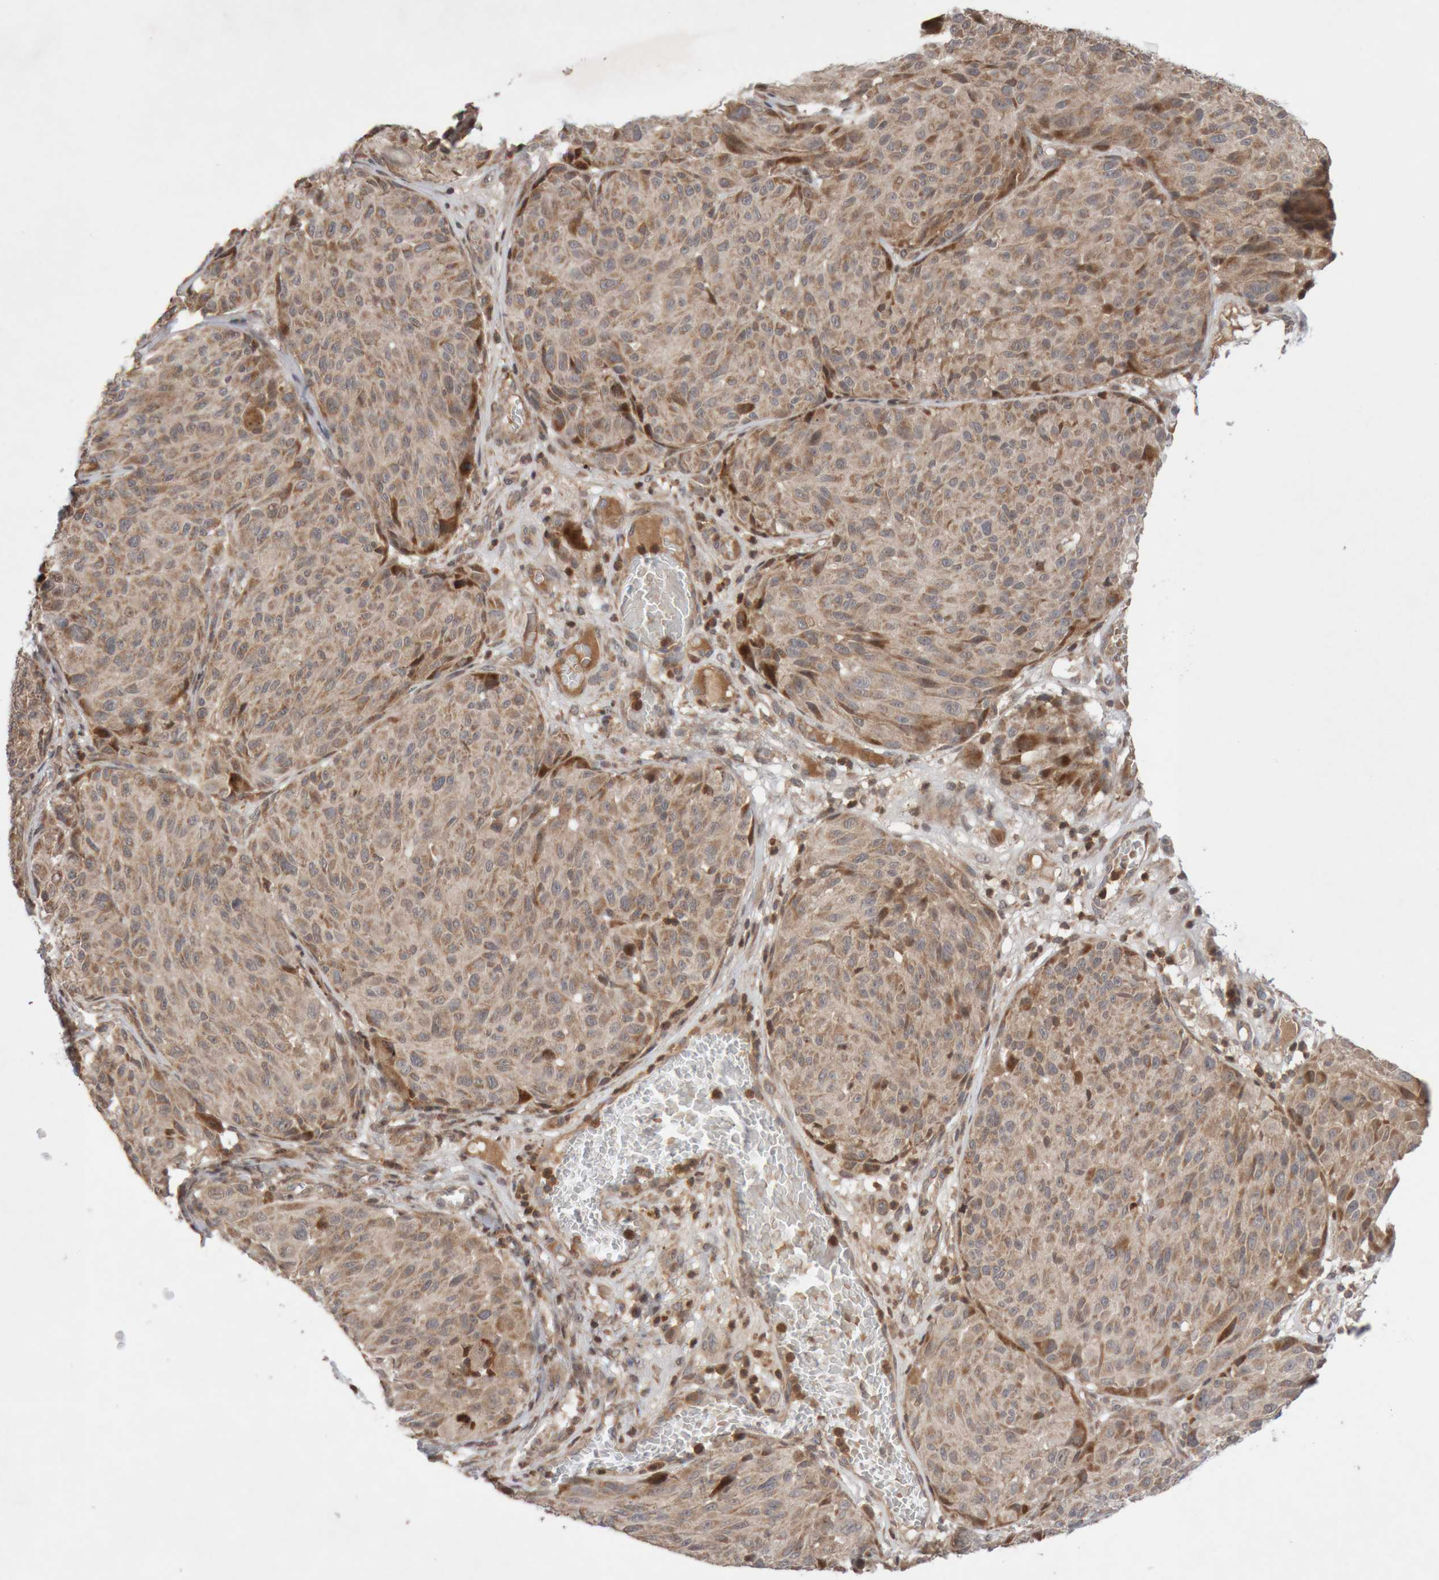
{"staining": {"intensity": "weak", "quantity": ">75%", "location": "cytoplasmic/membranous"}, "tissue": "melanoma", "cell_type": "Tumor cells", "image_type": "cancer", "snomed": [{"axis": "morphology", "description": "Malignant melanoma, NOS"}, {"axis": "topography", "description": "Skin"}], "caption": "Immunohistochemistry staining of malignant melanoma, which demonstrates low levels of weak cytoplasmic/membranous expression in about >75% of tumor cells indicating weak cytoplasmic/membranous protein expression. The staining was performed using DAB (3,3'-diaminobenzidine) (brown) for protein detection and nuclei were counterstained in hematoxylin (blue).", "gene": "KIF21B", "patient": {"sex": "male", "age": 83}}